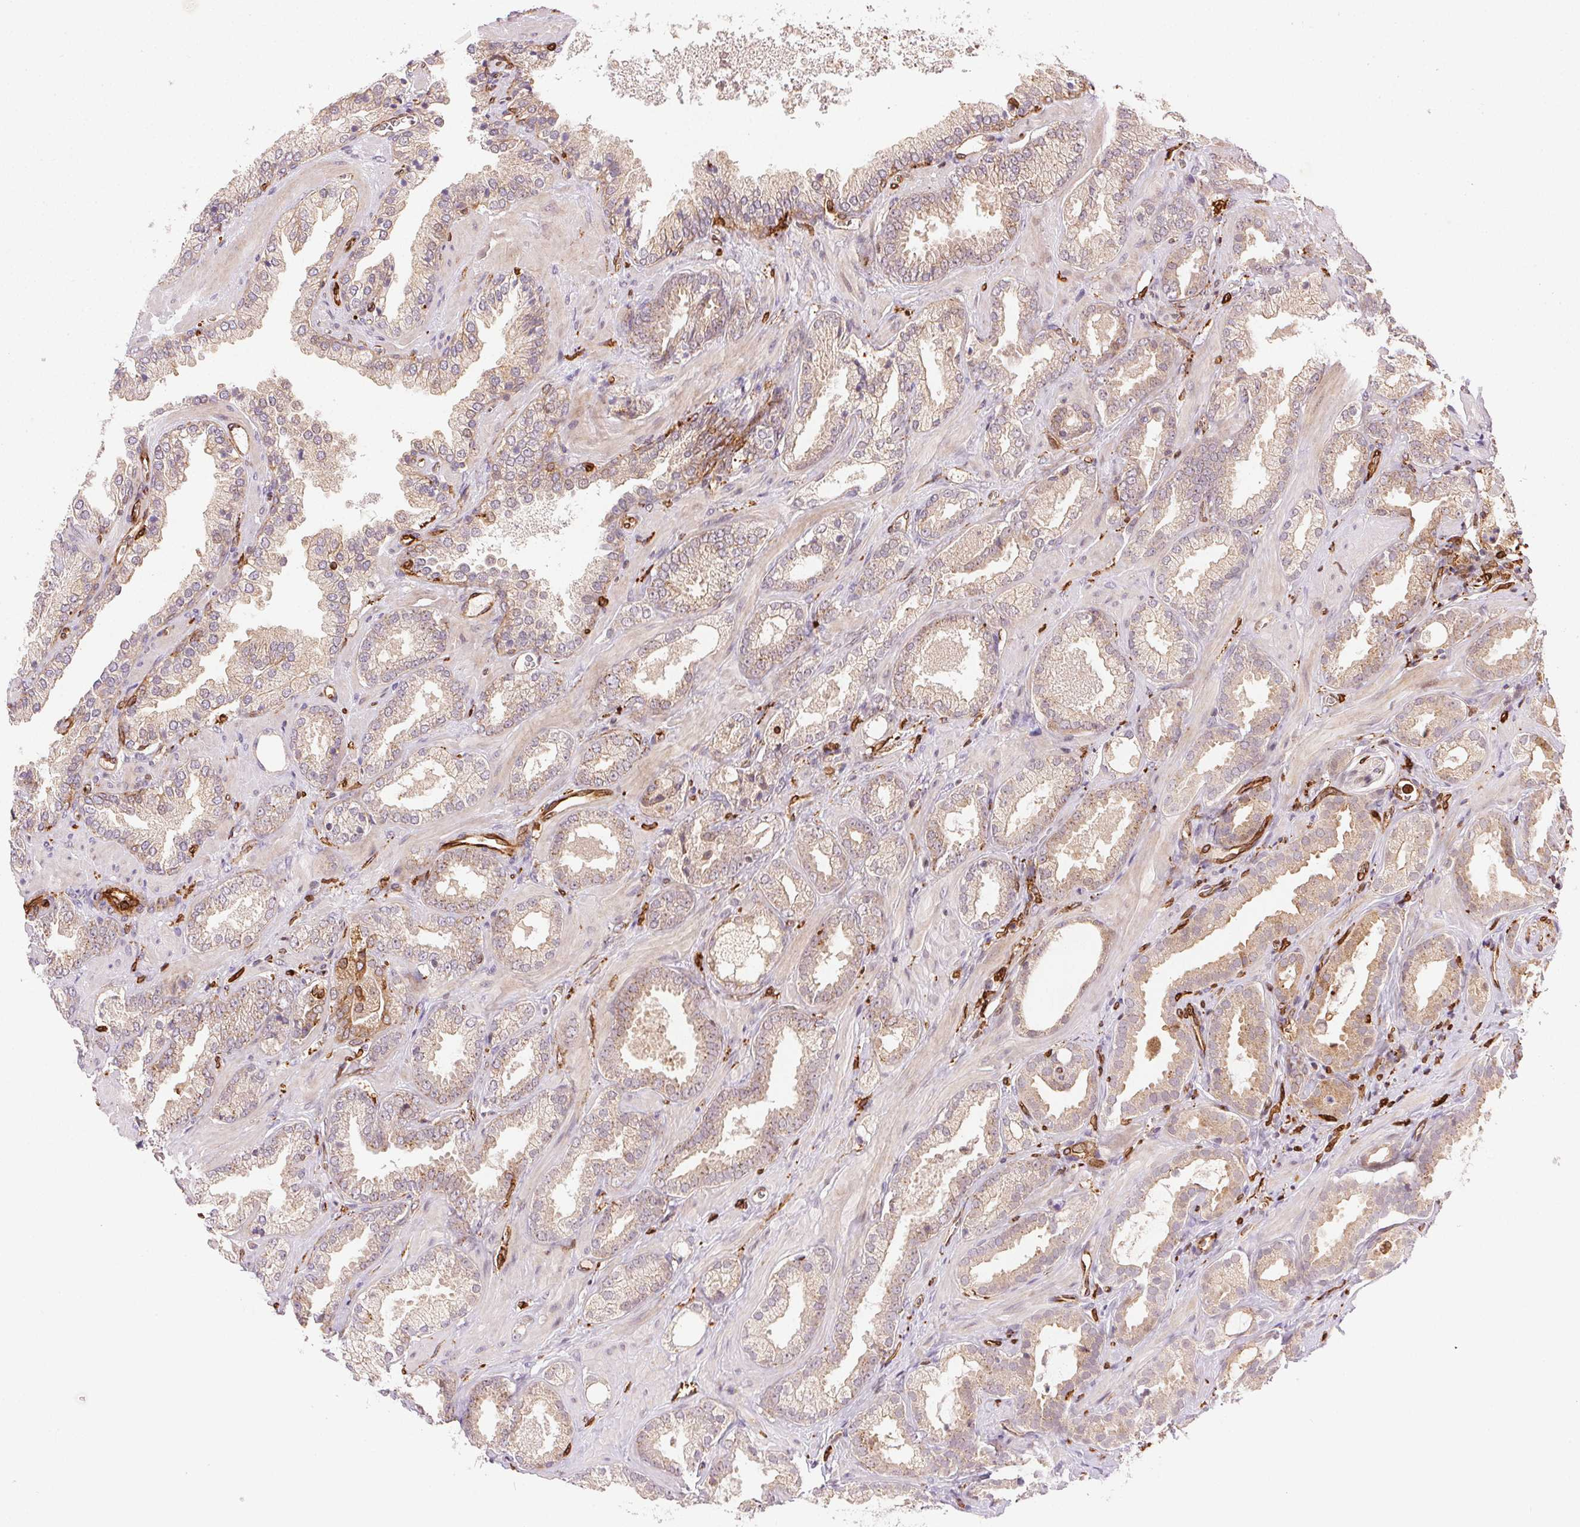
{"staining": {"intensity": "weak", "quantity": ">75%", "location": "cytoplasmic/membranous"}, "tissue": "prostate cancer", "cell_type": "Tumor cells", "image_type": "cancer", "snomed": [{"axis": "morphology", "description": "Adenocarcinoma, Low grade"}, {"axis": "topography", "description": "Prostate"}], "caption": "IHC (DAB) staining of human adenocarcinoma (low-grade) (prostate) exhibits weak cytoplasmic/membranous protein expression in about >75% of tumor cells. (Stains: DAB in brown, nuclei in blue, Microscopy: brightfield microscopy at high magnification).", "gene": "RNASET2", "patient": {"sex": "male", "age": 62}}